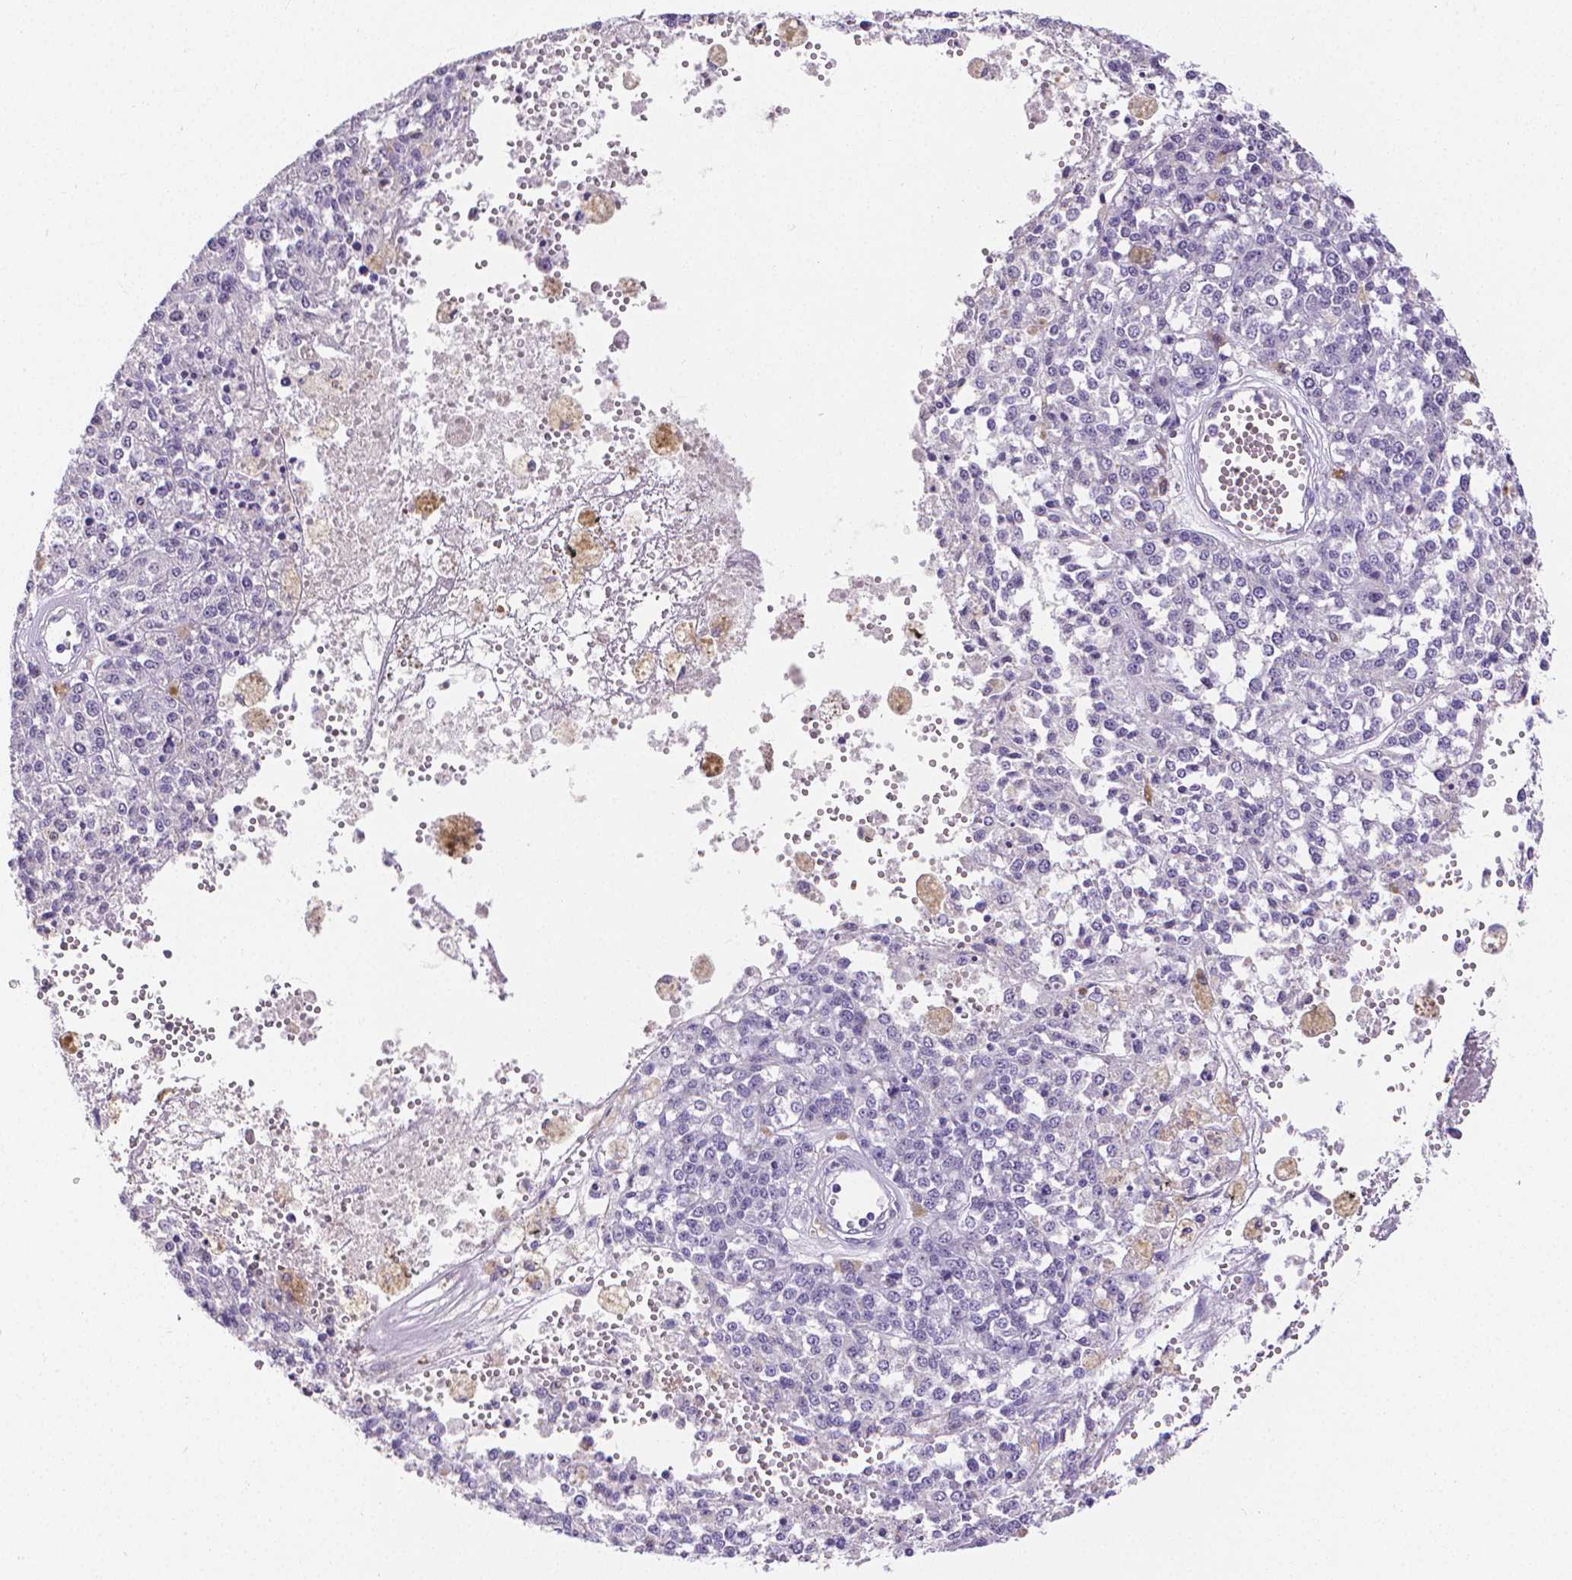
{"staining": {"intensity": "negative", "quantity": "none", "location": "none"}, "tissue": "melanoma", "cell_type": "Tumor cells", "image_type": "cancer", "snomed": [{"axis": "morphology", "description": "Malignant melanoma, Metastatic site"}, {"axis": "topography", "description": "Lymph node"}], "caption": "There is no significant staining in tumor cells of melanoma. (Stains: DAB (3,3'-diaminobenzidine) immunohistochemistry with hematoxylin counter stain, Microscopy: brightfield microscopy at high magnification).", "gene": "CD4", "patient": {"sex": "female", "age": 64}}